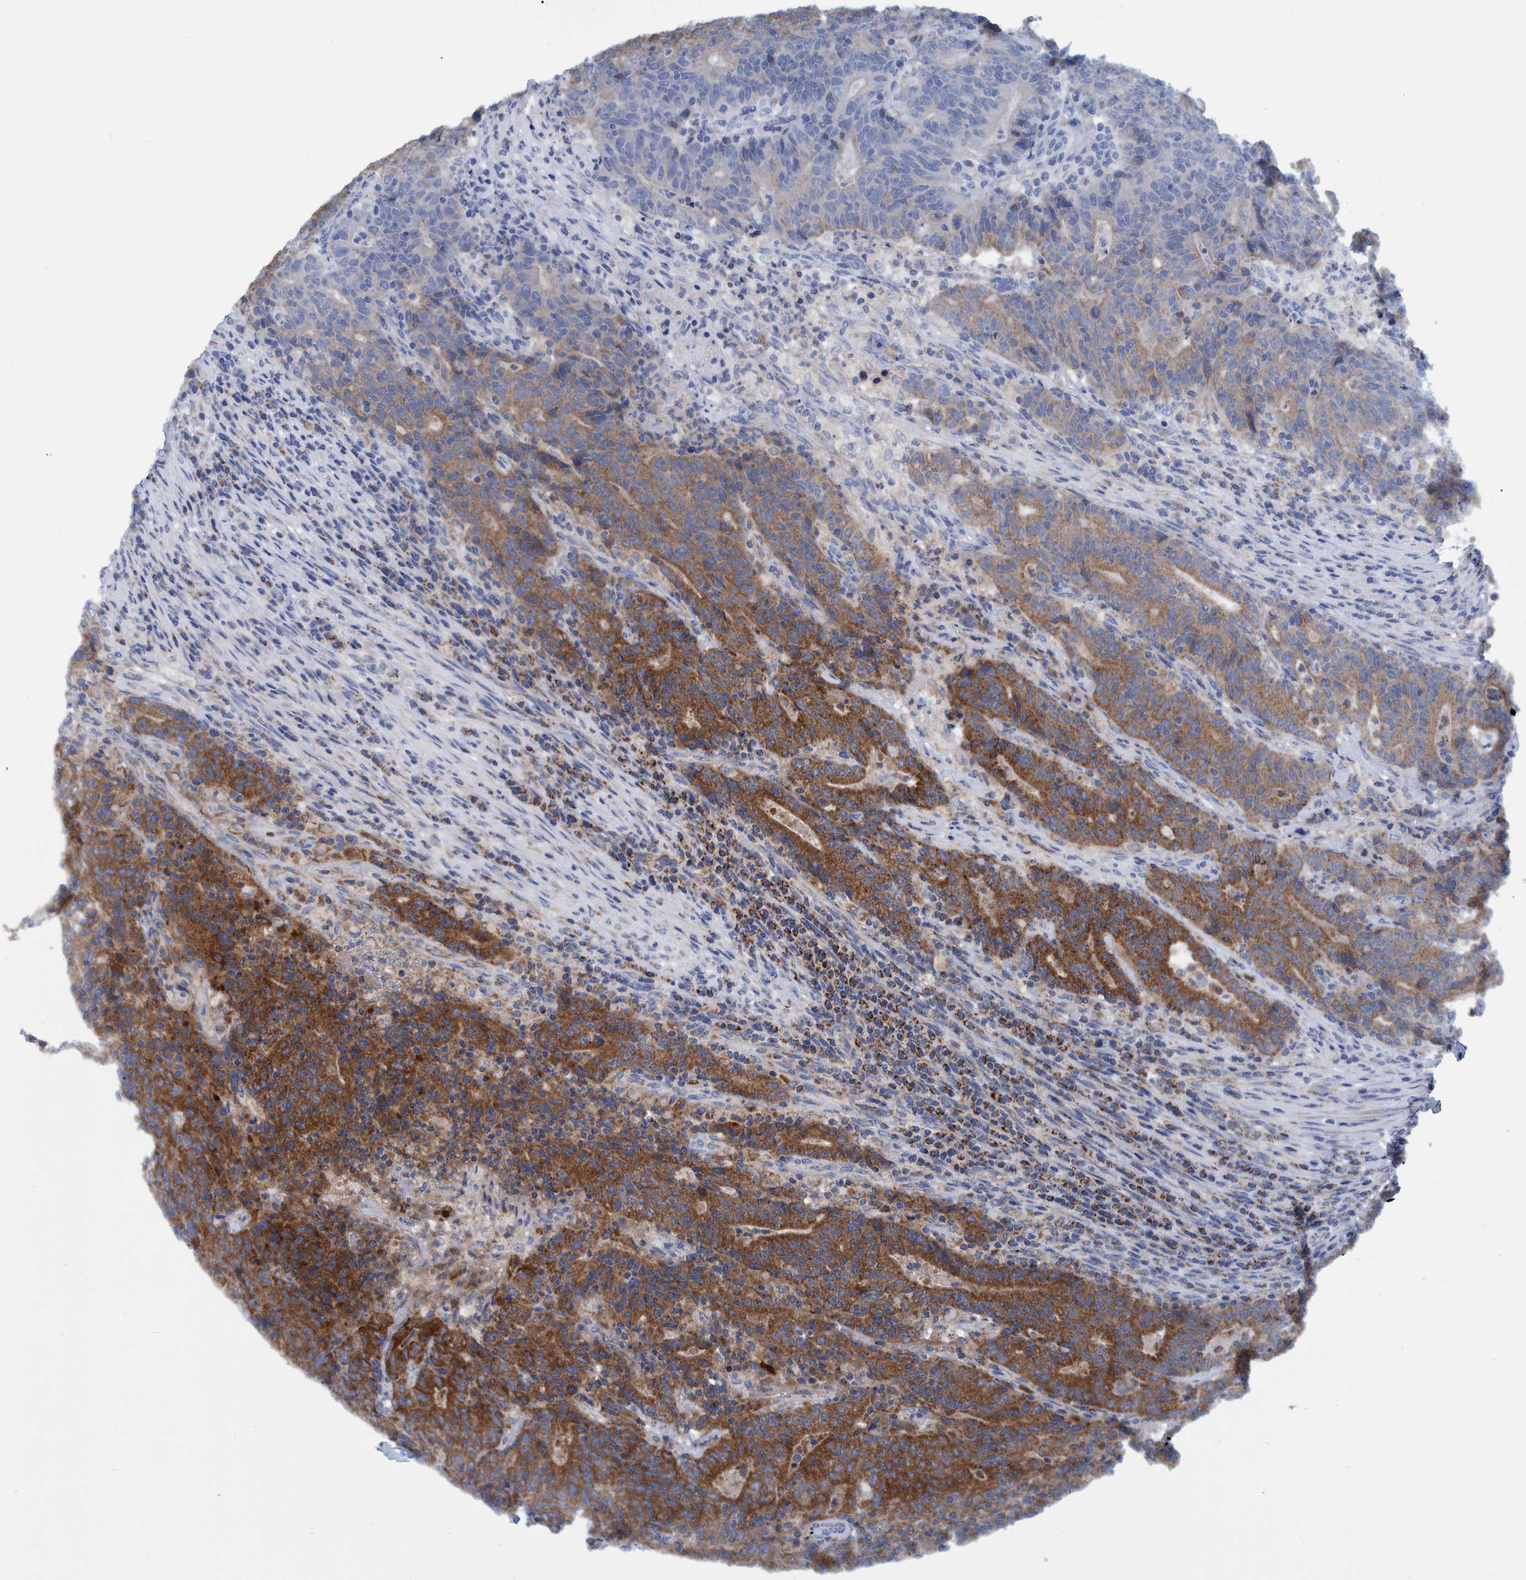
{"staining": {"intensity": "strong", "quantity": "25%-75%", "location": "cytoplasmic/membranous"}, "tissue": "colorectal cancer", "cell_type": "Tumor cells", "image_type": "cancer", "snomed": [{"axis": "morphology", "description": "Normal tissue, NOS"}, {"axis": "morphology", "description": "Adenocarcinoma, NOS"}, {"axis": "topography", "description": "Colon"}], "caption": "The micrograph demonstrates immunohistochemical staining of adenocarcinoma (colorectal). There is strong cytoplasmic/membranous staining is identified in about 25%-75% of tumor cells.", "gene": "BZW2", "patient": {"sex": "female", "age": 75}}